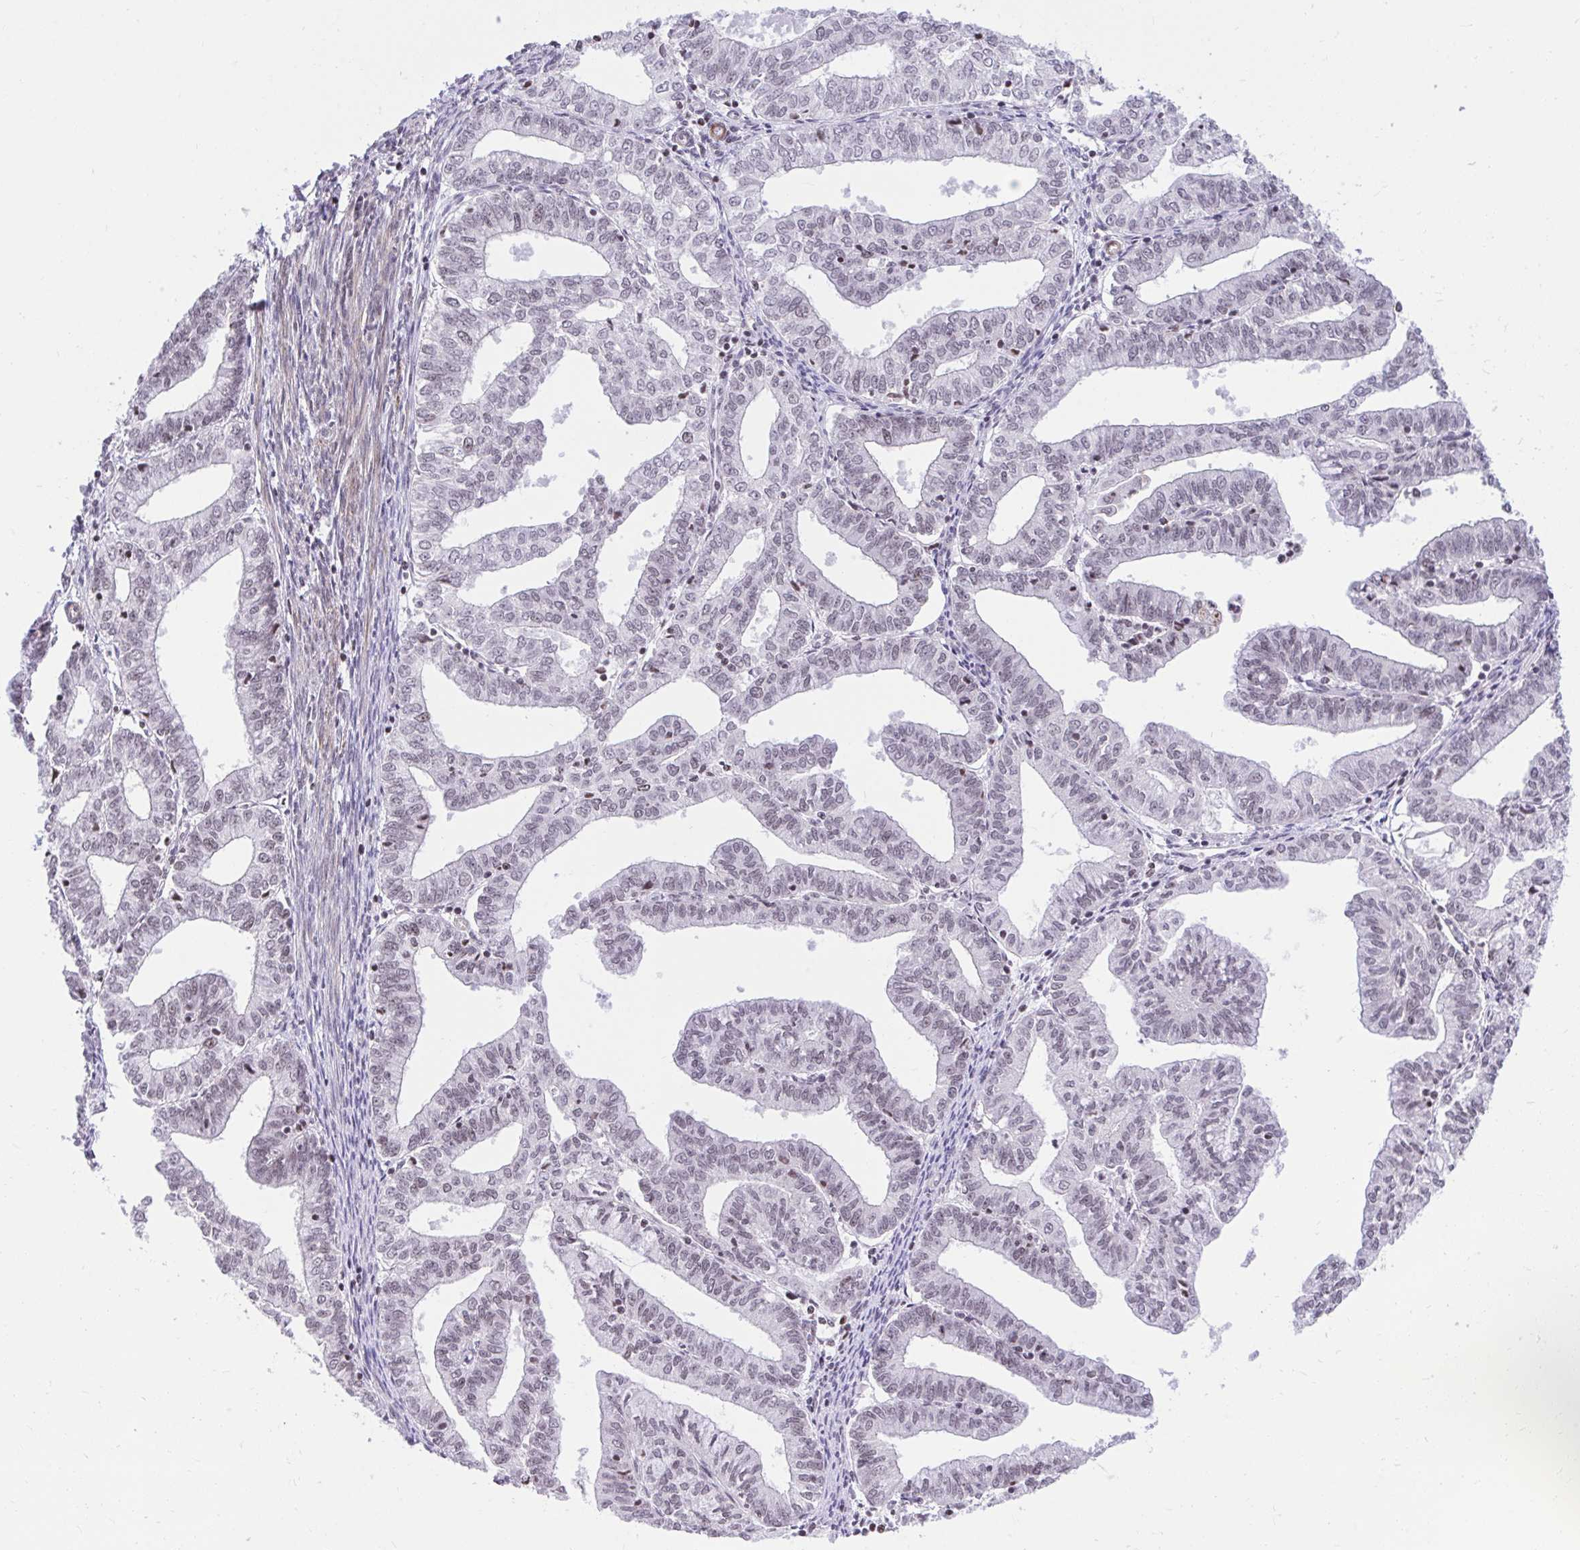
{"staining": {"intensity": "weak", "quantity": "<25%", "location": "nuclear"}, "tissue": "endometrial cancer", "cell_type": "Tumor cells", "image_type": "cancer", "snomed": [{"axis": "morphology", "description": "Adenocarcinoma, NOS"}, {"axis": "topography", "description": "Endometrium"}], "caption": "The image demonstrates no staining of tumor cells in endometrial adenocarcinoma.", "gene": "KCNN4", "patient": {"sex": "female", "age": 61}}